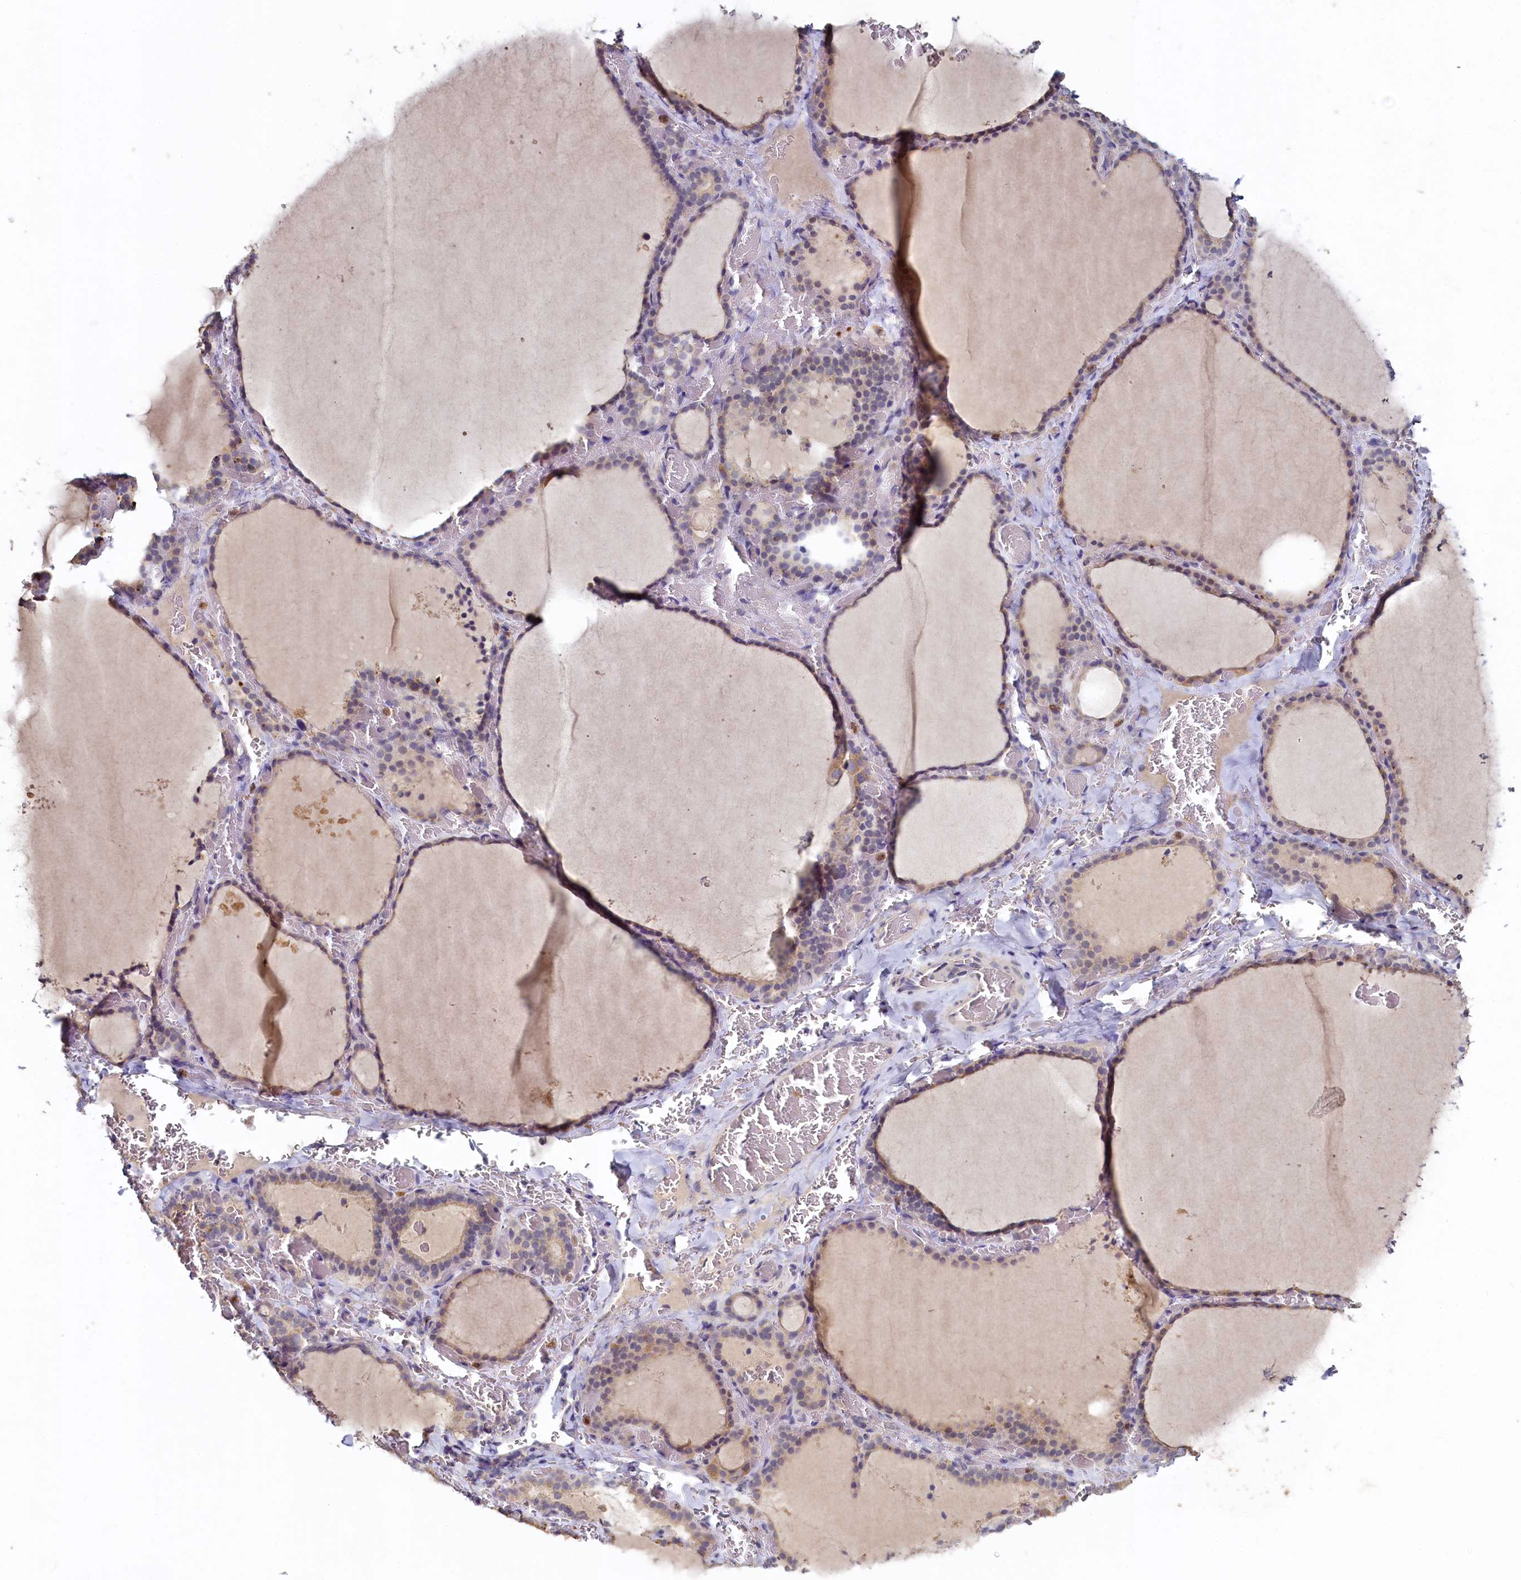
{"staining": {"intensity": "weak", "quantity": "25%-75%", "location": "cytoplasmic/membranous"}, "tissue": "thyroid gland", "cell_type": "Glandular cells", "image_type": "normal", "snomed": [{"axis": "morphology", "description": "Normal tissue, NOS"}, {"axis": "topography", "description": "Thyroid gland"}], "caption": "Immunohistochemical staining of unremarkable thyroid gland displays 25%-75% levels of weak cytoplasmic/membranous protein staining in approximately 25%-75% of glandular cells.", "gene": "HERC3", "patient": {"sex": "female", "age": 39}}